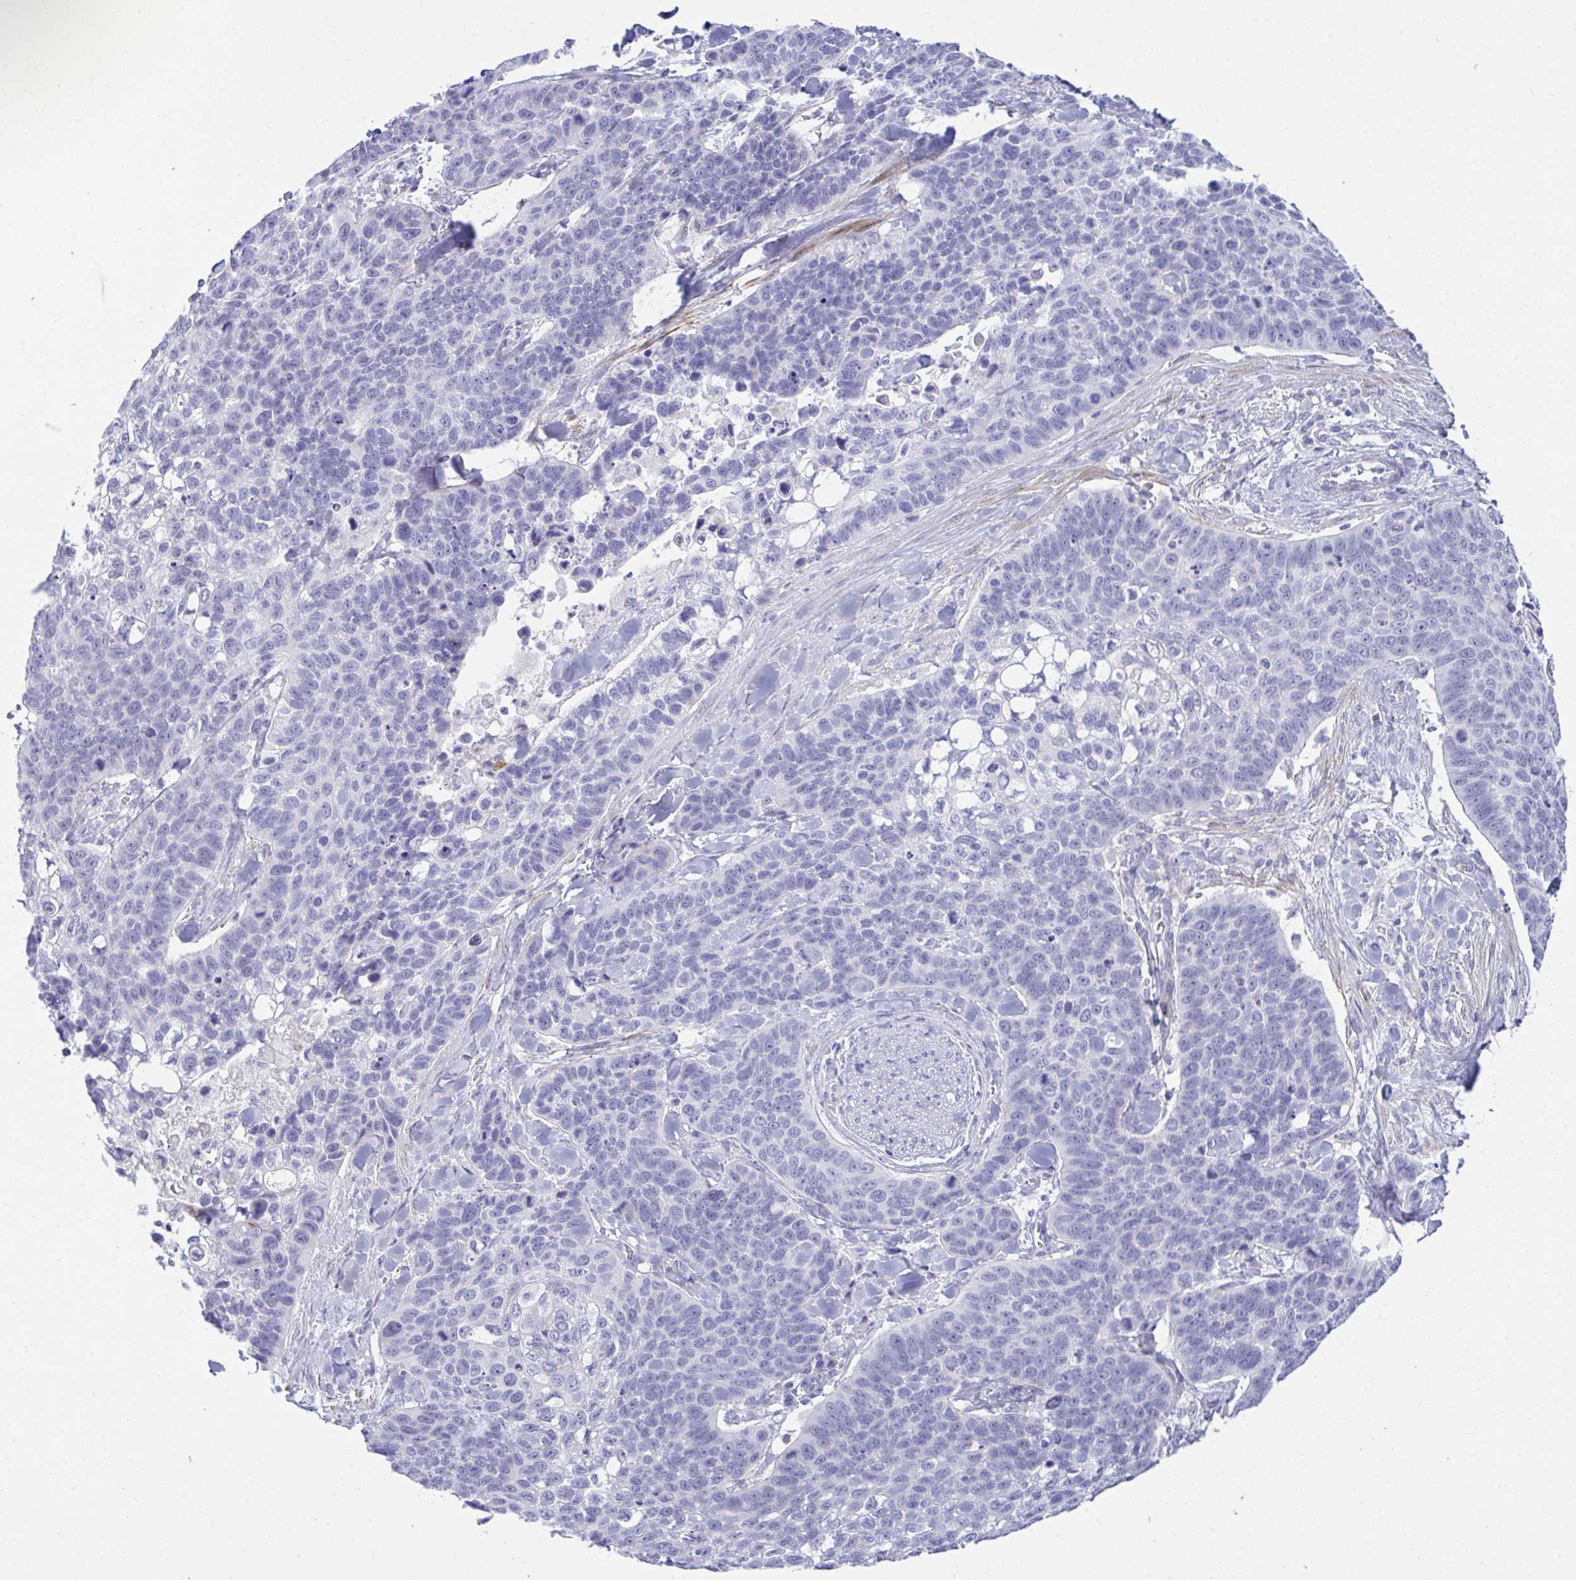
{"staining": {"intensity": "negative", "quantity": "none", "location": "none"}, "tissue": "lung cancer", "cell_type": "Tumor cells", "image_type": "cancer", "snomed": [{"axis": "morphology", "description": "Squamous cell carcinoma, NOS"}, {"axis": "topography", "description": "Lung"}], "caption": "This is an immunohistochemistry (IHC) micrograph of lung squamous cell carcinoma. There is no expression in tumor cells.", "gene": "MED9", "patient": {"sex": "male", "age": 62}}